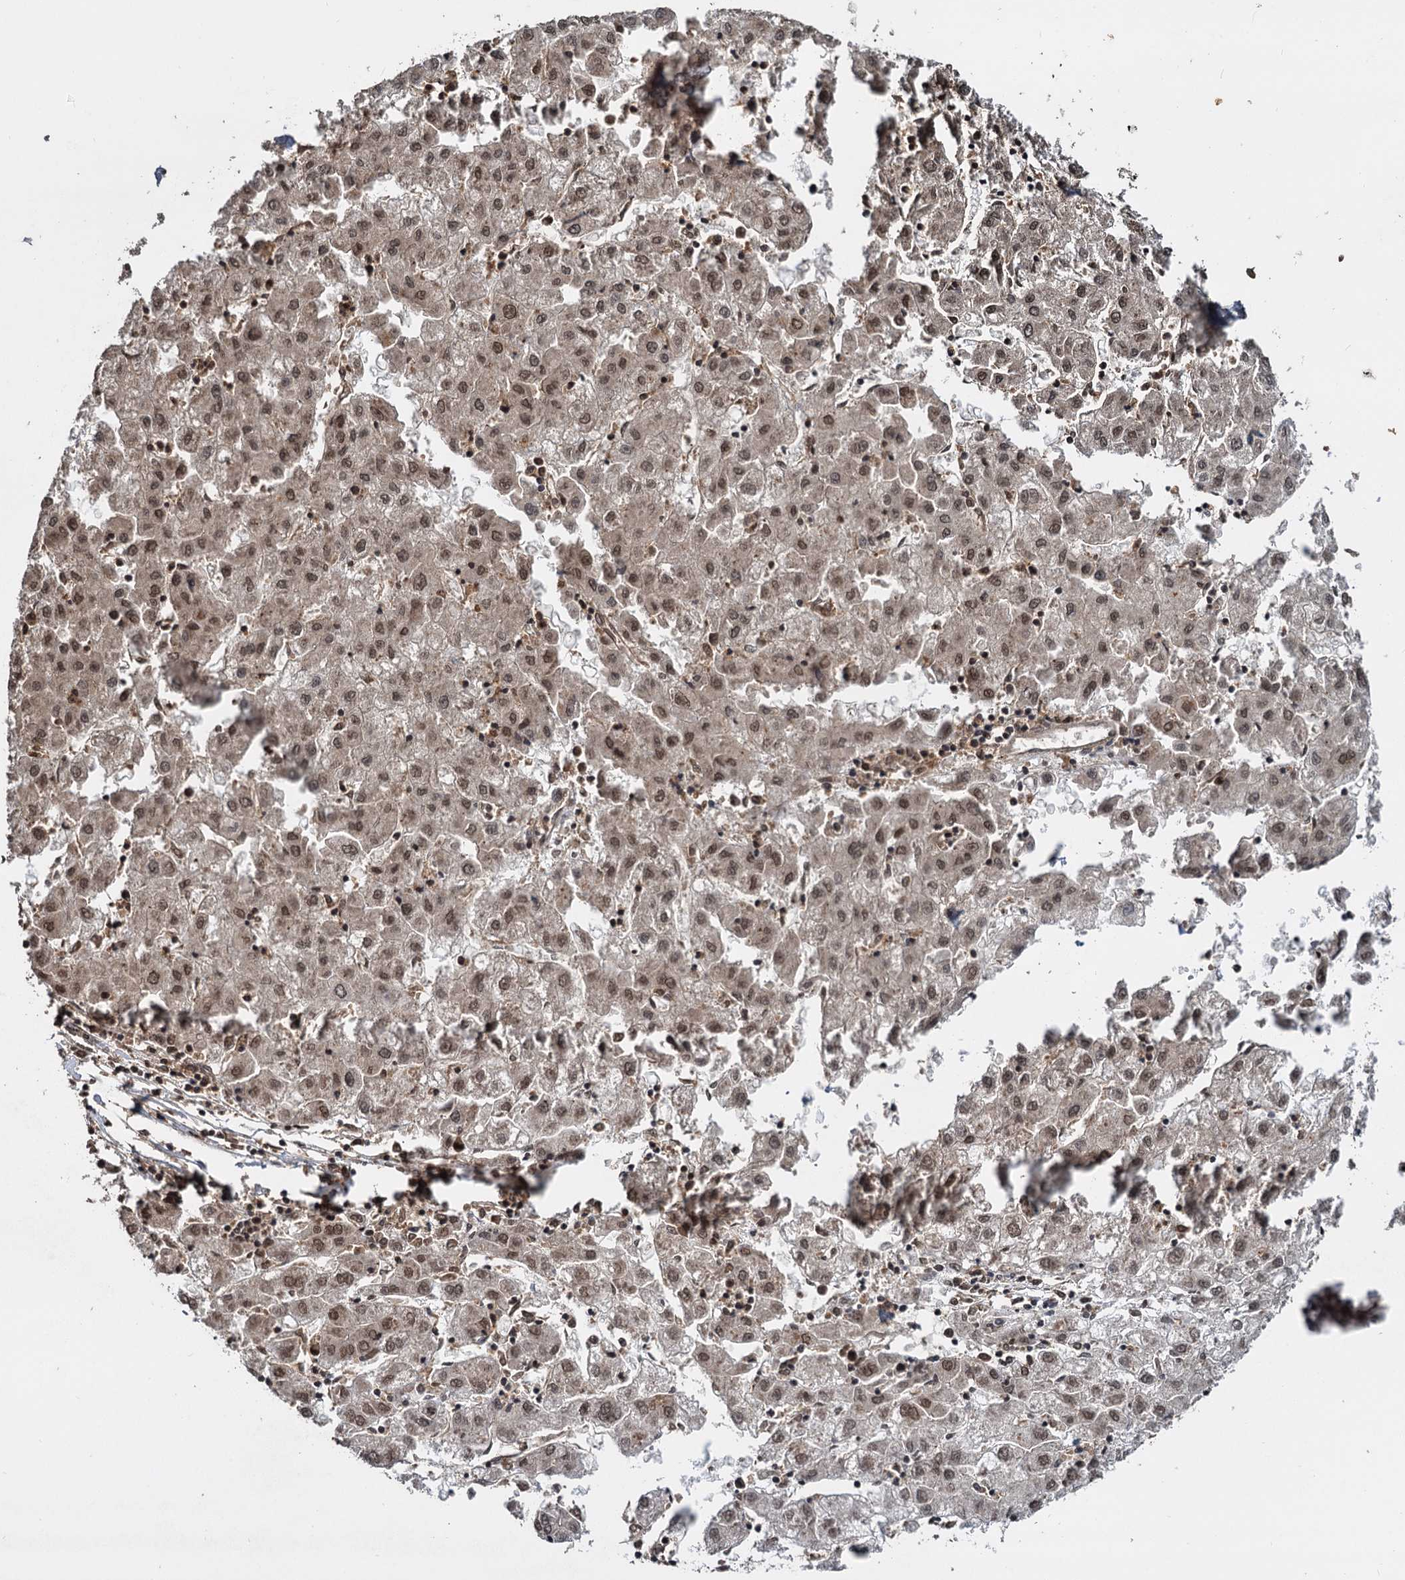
{"staining": {"intensity": "moderate", "quantity": ">75%", "location": "nuclear"}, "tissue": "liver cancer", "cell_type": "Tumor cells", "image_type": "cancer", "snomed": [{"axis": "morphology", "description": "Carcinoma, Hepatocellular, NOS"}, {"axis": "topography", "description": "Liver"}], "caption": "Immunohistochemical staining of hepatocellular carcinoma (liver) shows medium levels of moderate nuclear positivity in approximately >75% of tumor cells.", "gene": "FAM216B", "patient": {"sex": "male", "age": 72}}